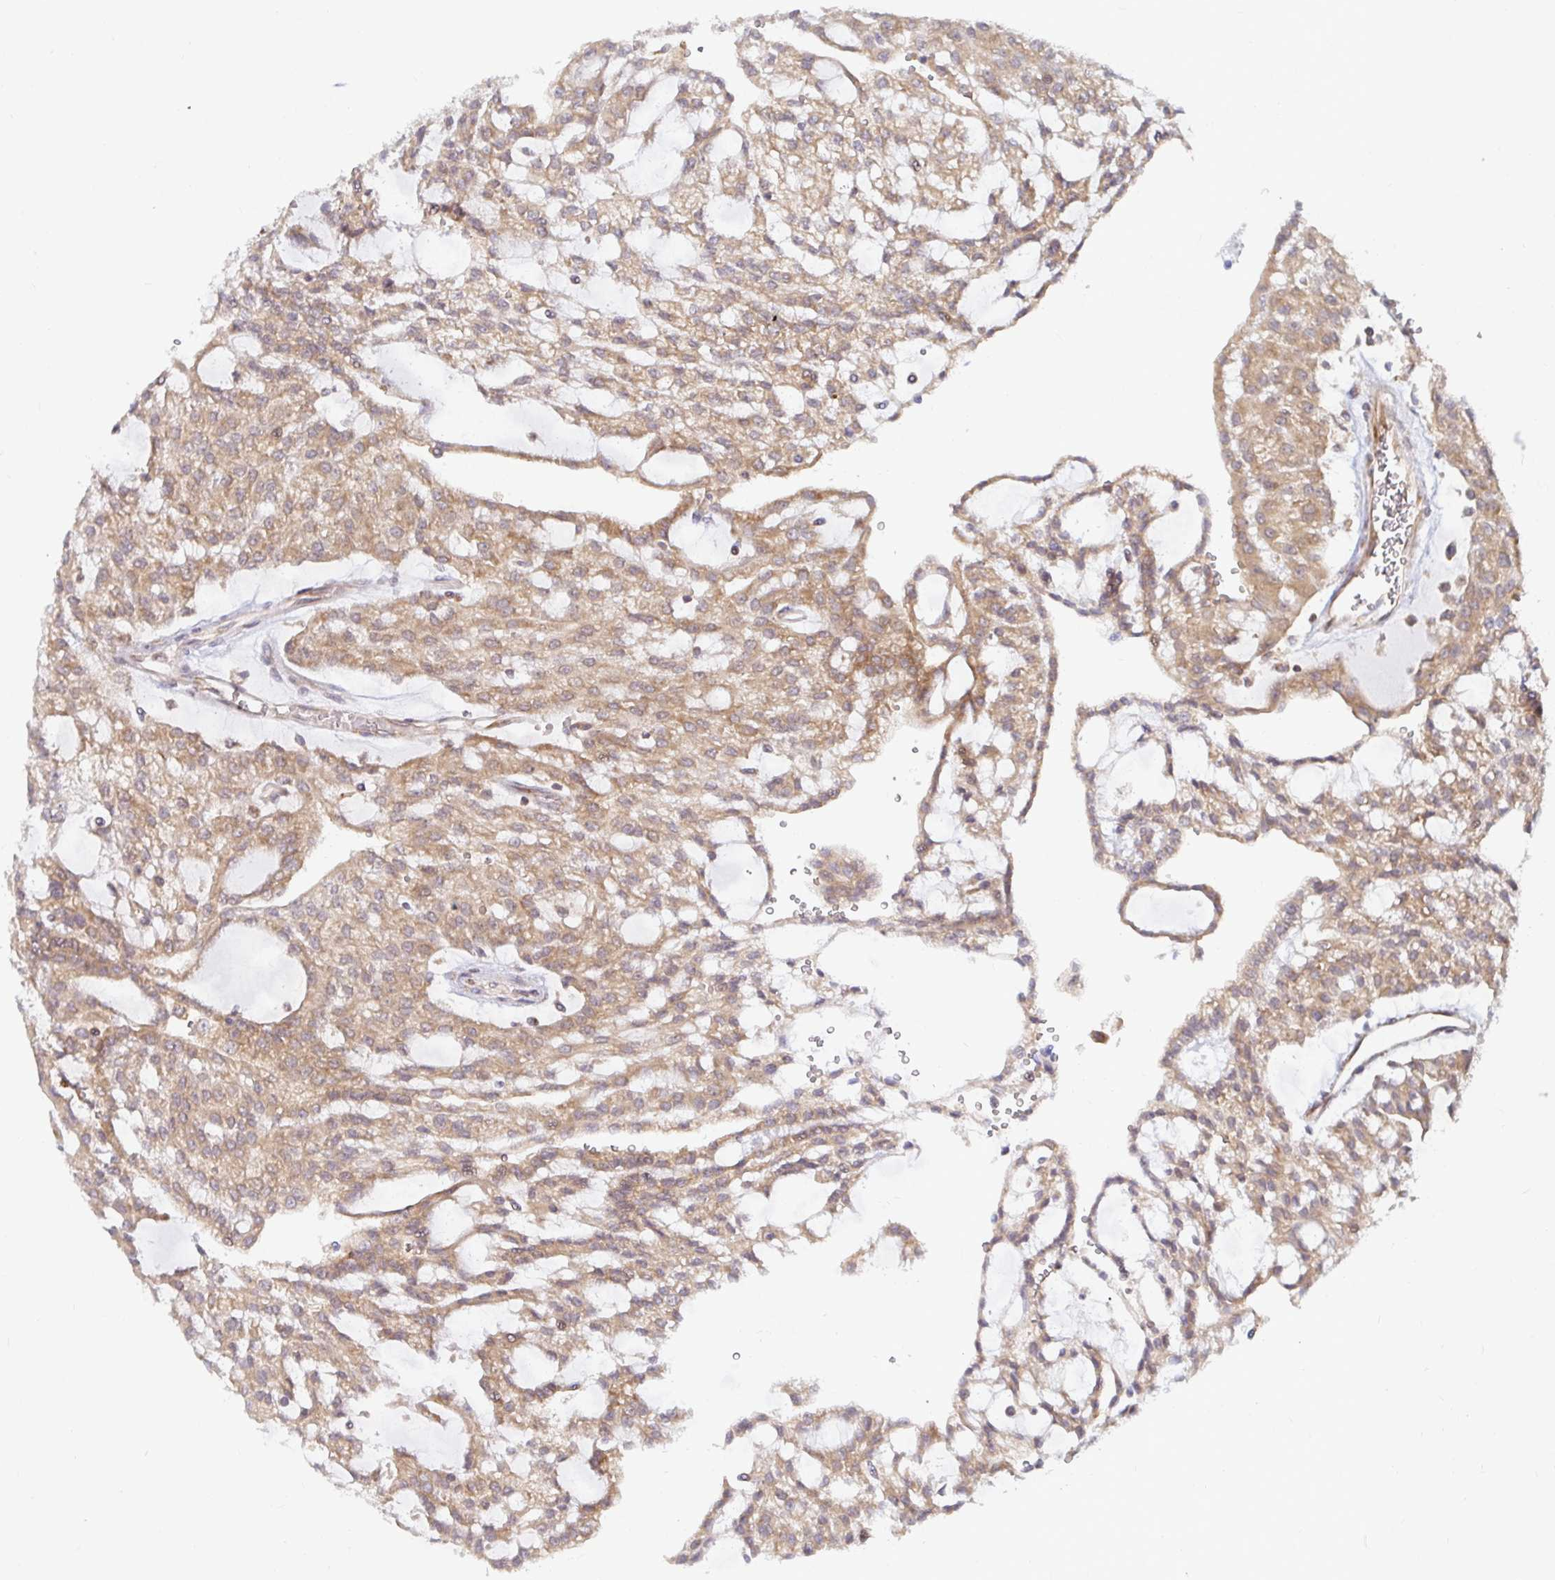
{"staining": {"intensity": "weak", "quantity": ">75%", "location": "cytoplasmic/membranous"}, "tissue": "renal cancer", "cell_type": "Tumor cells", "image_type": "cancer", "snomed": [{"axis": "morphology", "description": "Adenocarcinoma, NOS"}, {"axis": "topography", "description": "Kidney"}], "caption": "Approximately >75% of tumor cells in adenocarcinoma (renal) demonstrate weak cytoplasmic/membranous protein positivity as visualized by brown immunohistochemical staining.", "gene": "LARP1", "patient": {"sex": "male", "age": 63}}